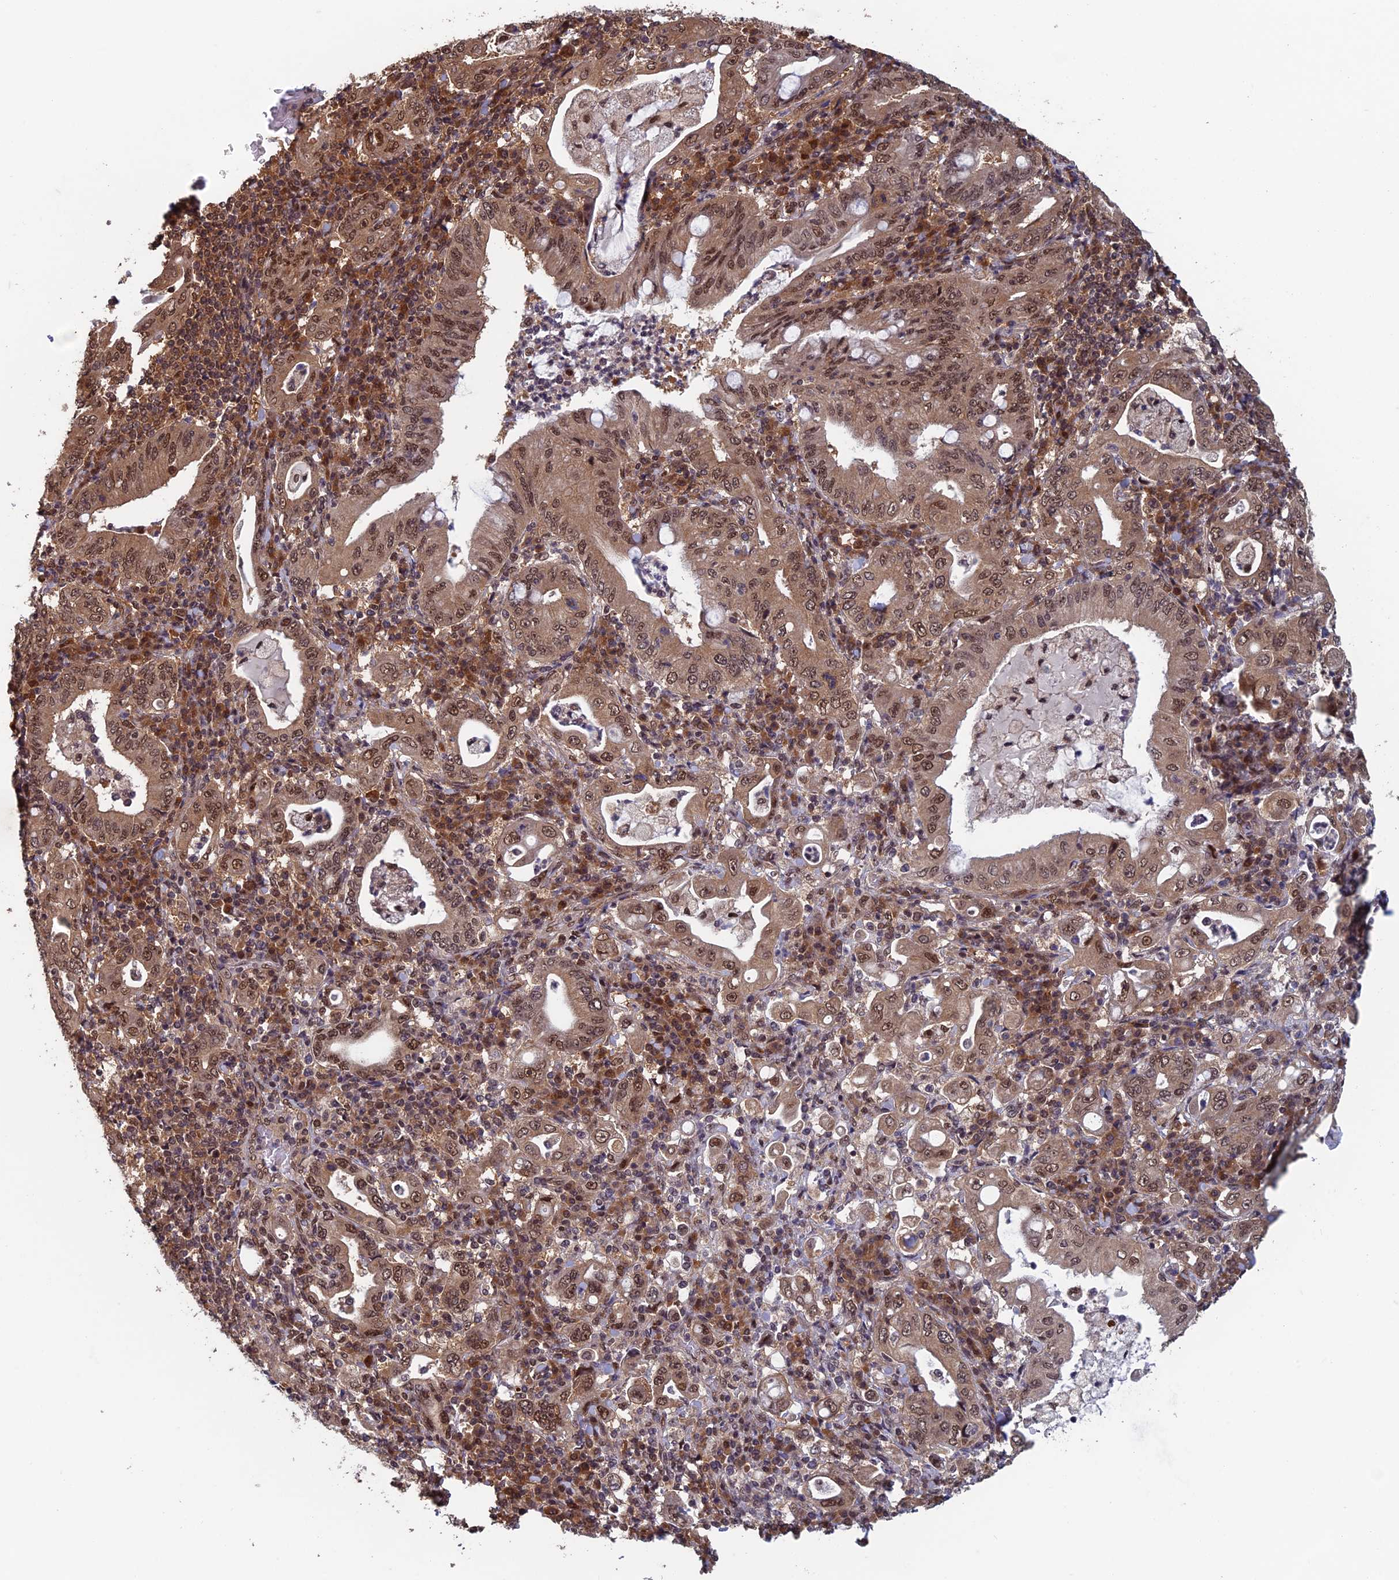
{"staining": {"intensity": "moderate", "quantity": ">75%", "location": "cytoplasmic/membranous,nuclear"}, "tissue": "stomach cancer", "cell_type": "Tumor cells", "image_type": "cancer", "snomed": [{"axis": "morphology", "description": "Normal tissue, NOS"}, {"axis": "morphology", "description": "Adenocarcinoma, NOS"}, {"axis": "topography", "description": "Esophagus"}, {"axis": "topography", "description": "Stomach, upper"}, {"axis": "topography", "description": "Peripheral nerve tissue"}], "caption": "IHC image of stomach cancer (adenocarcinoma) stained for a protein (brown), which exhibits medium levels of moderate cytoplasmic/membranous and nuclear expression in approximately >75% of tumor cells.", "gene": "FAM53C", "patient": {"sex": "male", "age": 62}}